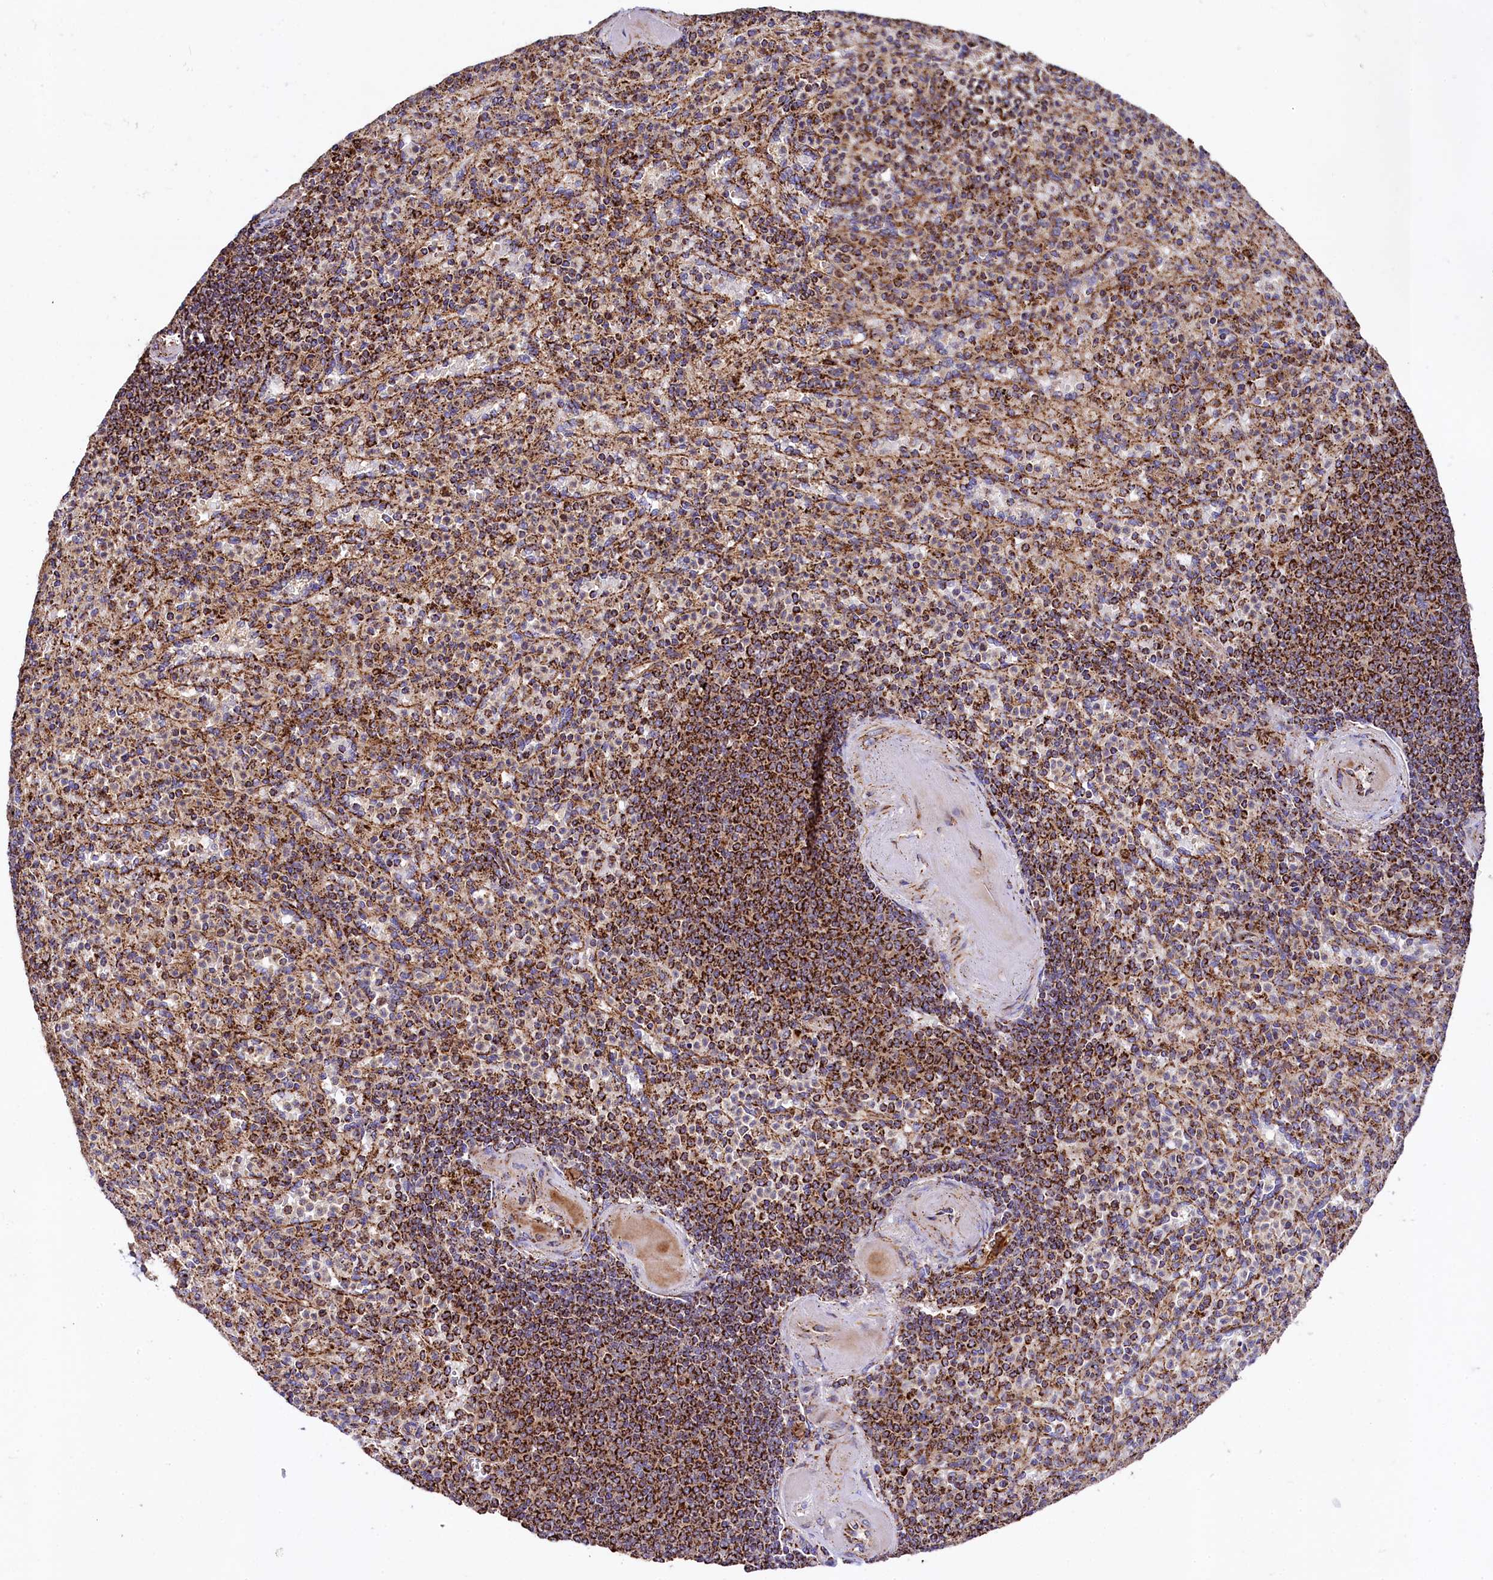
{"staining": {"intensity": "moderate", "quantity": ">75%", "location": "cytoplasmic/membranous"}, "tissue": "spleen", "cell_type": "Cells in red pulp", "image_type": "normal", "snomed": [{"axis": "morphology", "description": "Normal tissue, NOS"}, {"axis": "topography", "description": "Spleen"}], "caption": "This photomicrograph exhibits IHC staining of benign spleen, with medium moderate cytoplasmic/membranous positivity in about >75% of cells in red pulp.", "gene": "CLYBL", "patient": {"sex": "female", "age": 74}}